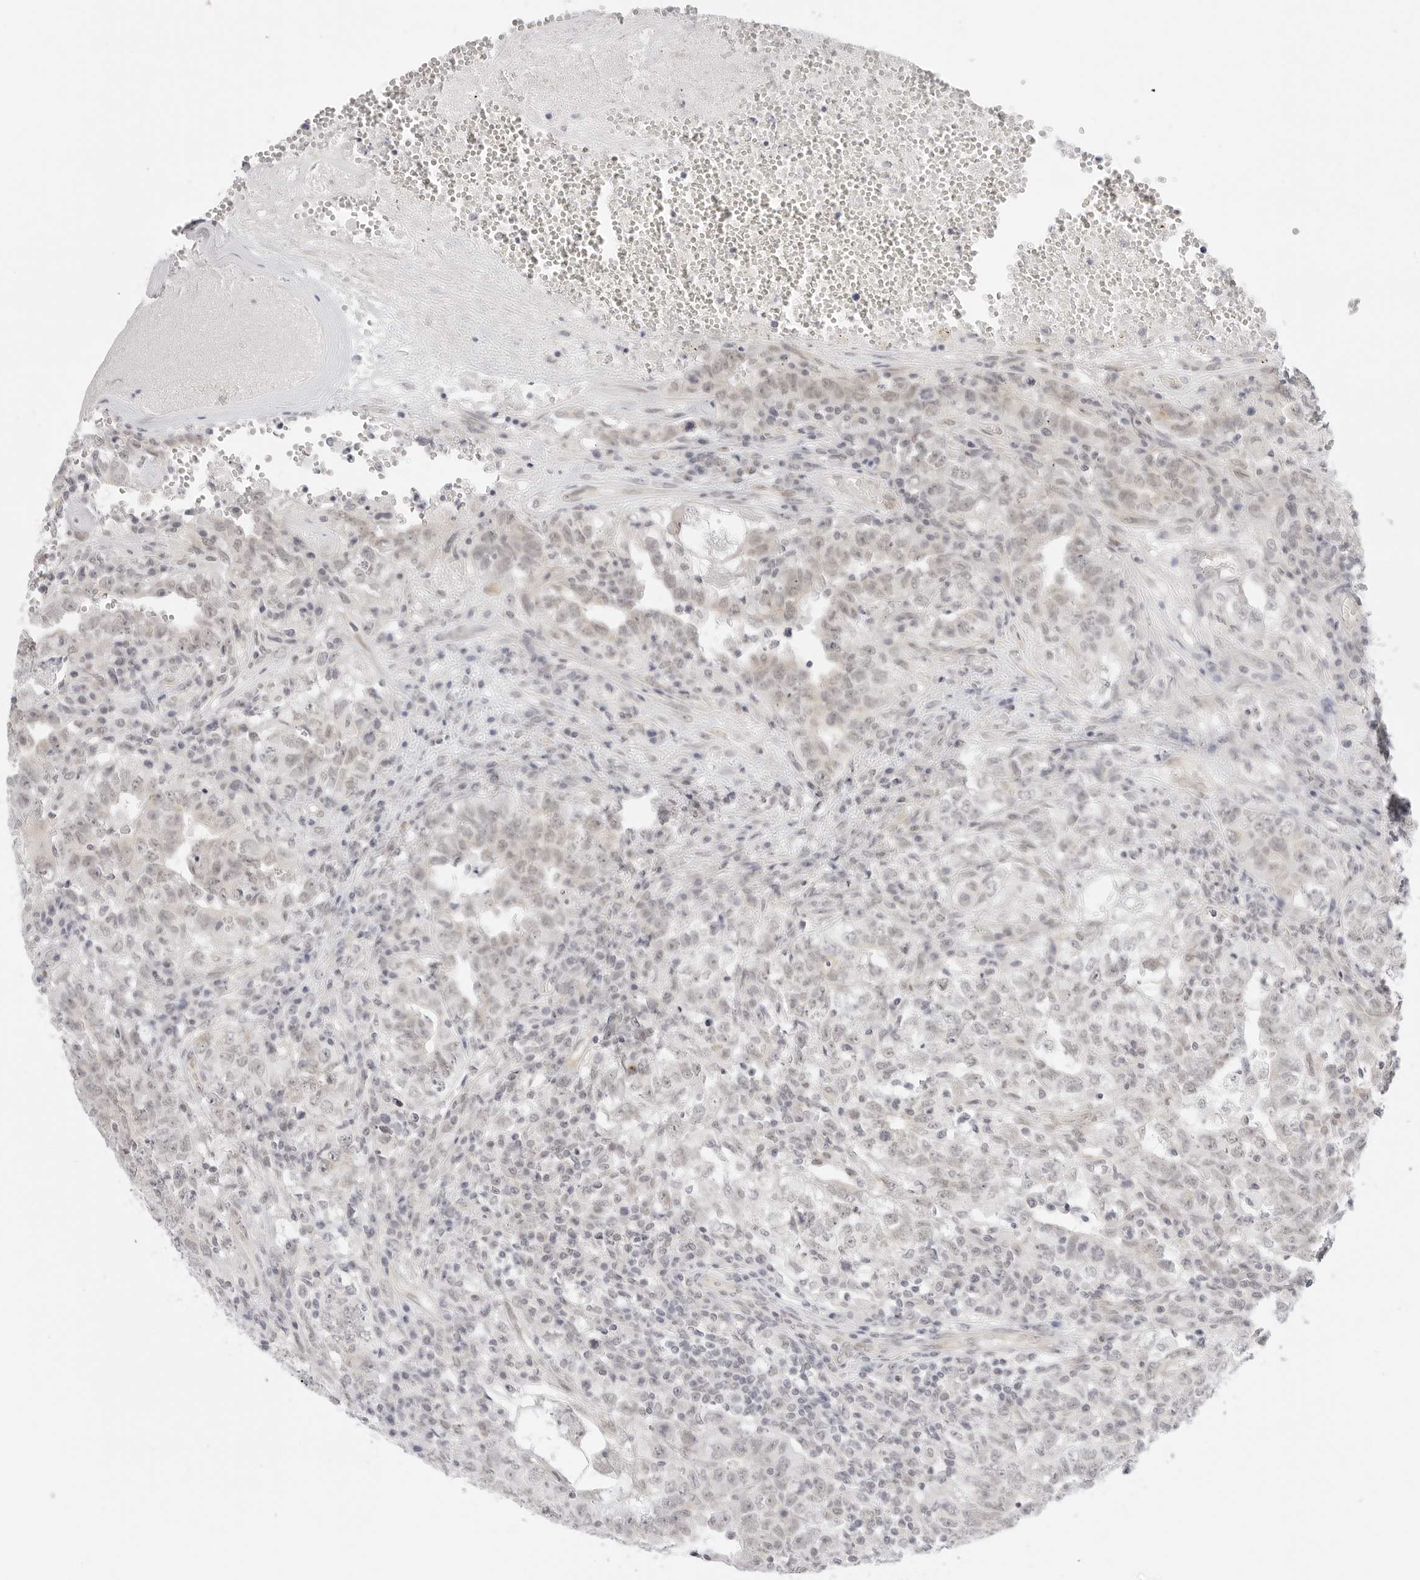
{"staining": {"intensity": "weak", "quantity": "<25%", "location": "nuclear"}, "tissue": "testis cancer", "cell_type": "Tumor cells", "image_type": "cancer", "snomed": [{"axis": "morphology", "description": "Carcinoma, Embryonal, NOS"}, {"axis": "topography", "description": "Testis"}], "caption": "Tumor cells are negative for protein expression in human testis cancer (embryonal carcinoma).", "gene": "MED18", "patient": {"sex": "male", "age": 26}}